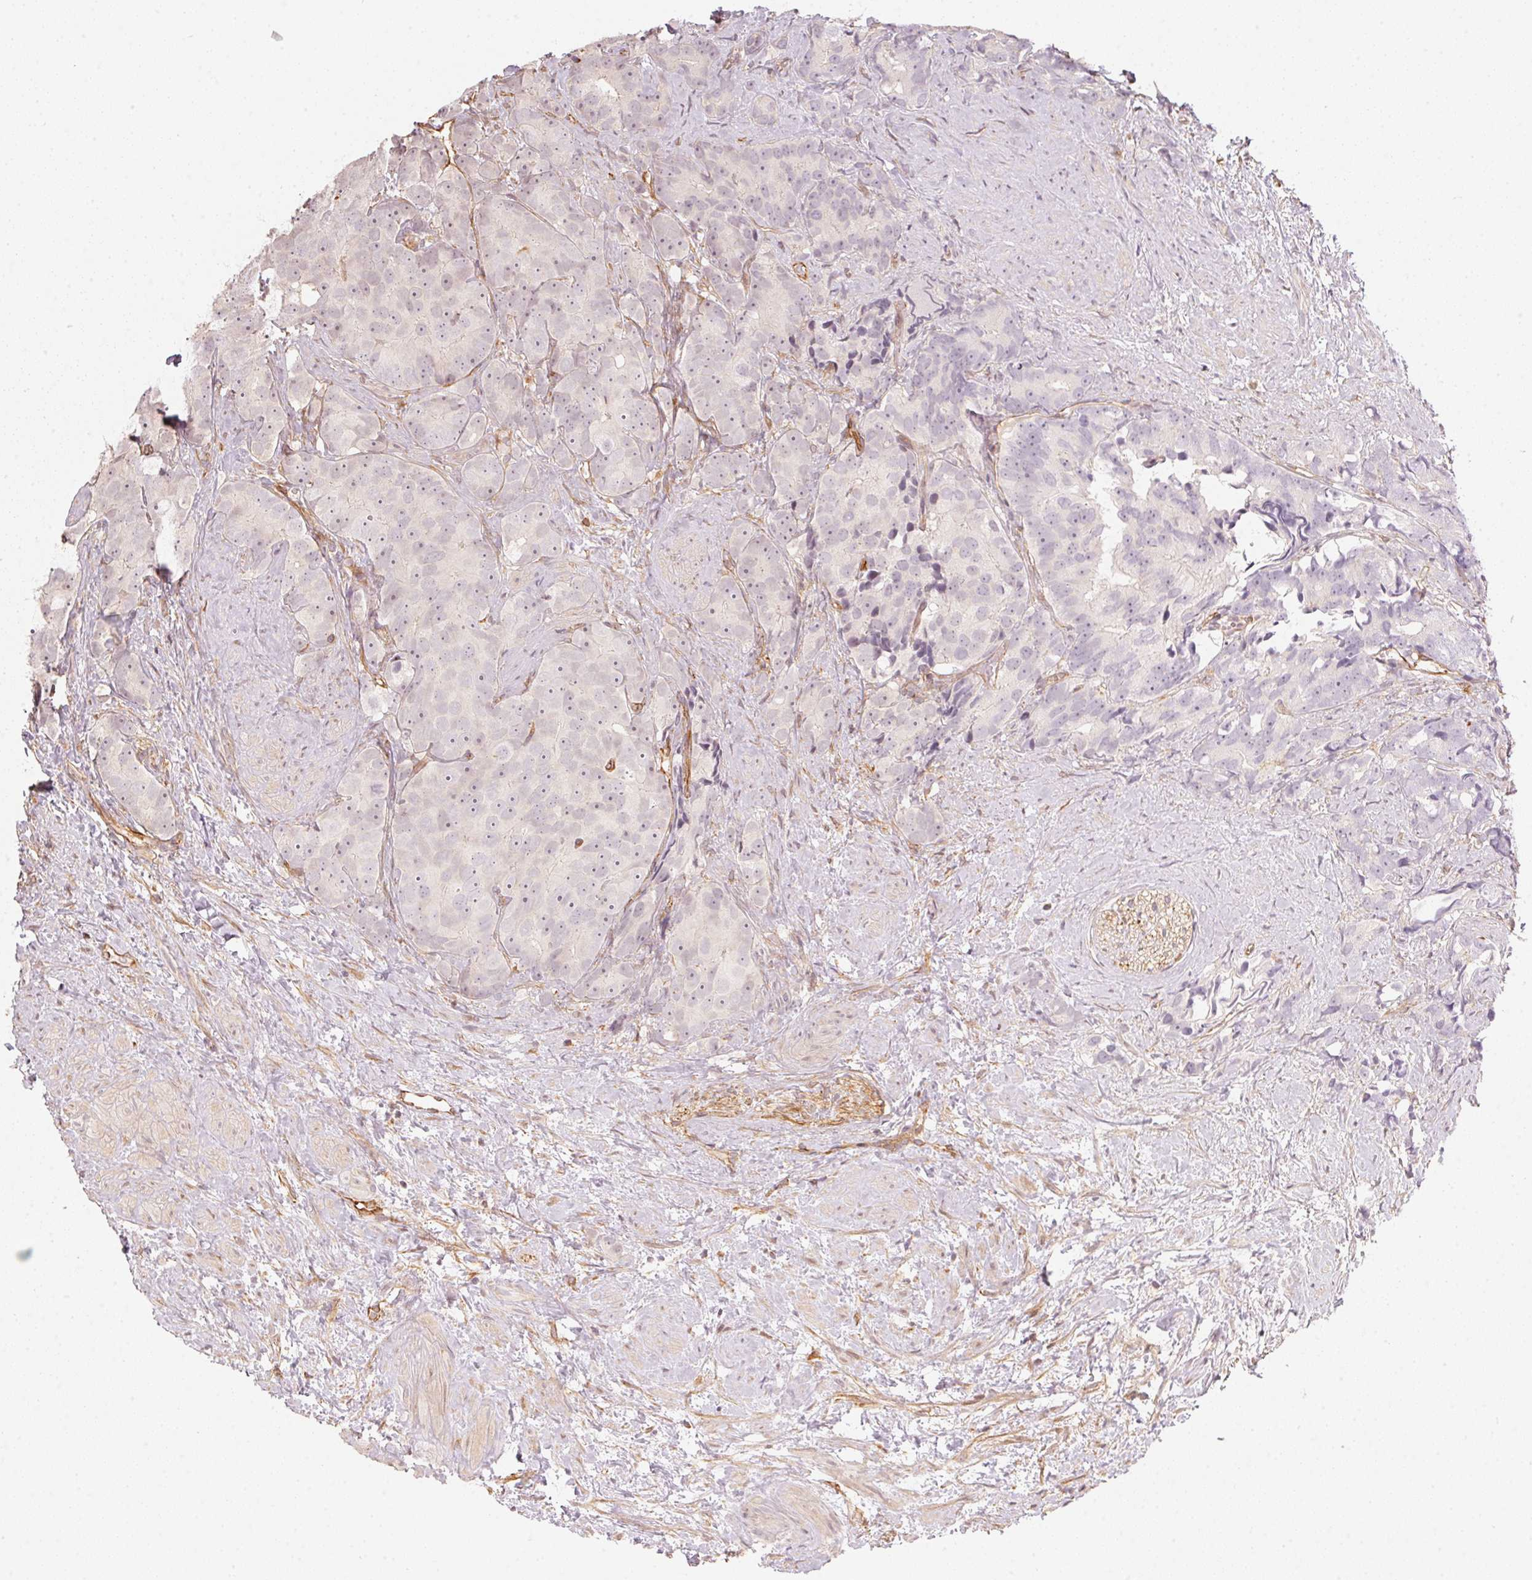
{"staining": {"intensity": "negative", "quantity": "none", "location": "none"}, "tissue": "prostate cancer", "cell_type": "Tumor cells", "image_type": "cancer", "snomed": [{"axis": "morphology", "description": "Adenocarcinoma, High grade"}, {"axis": "topography", "description": "Prostate"}], "caption": "The image shows no significant positivity in tumor cells of prostate adenocarcinoma (high-grade). The staining was performed using DAB (3,3'-diaminobenzidine) to visualize the protein expression in brown, while the nuclei were stained in blue with hematoxylin (Magnification: 20x).", "gene": "FOXR2", "patient": {"sex": "male", "age": 90}}